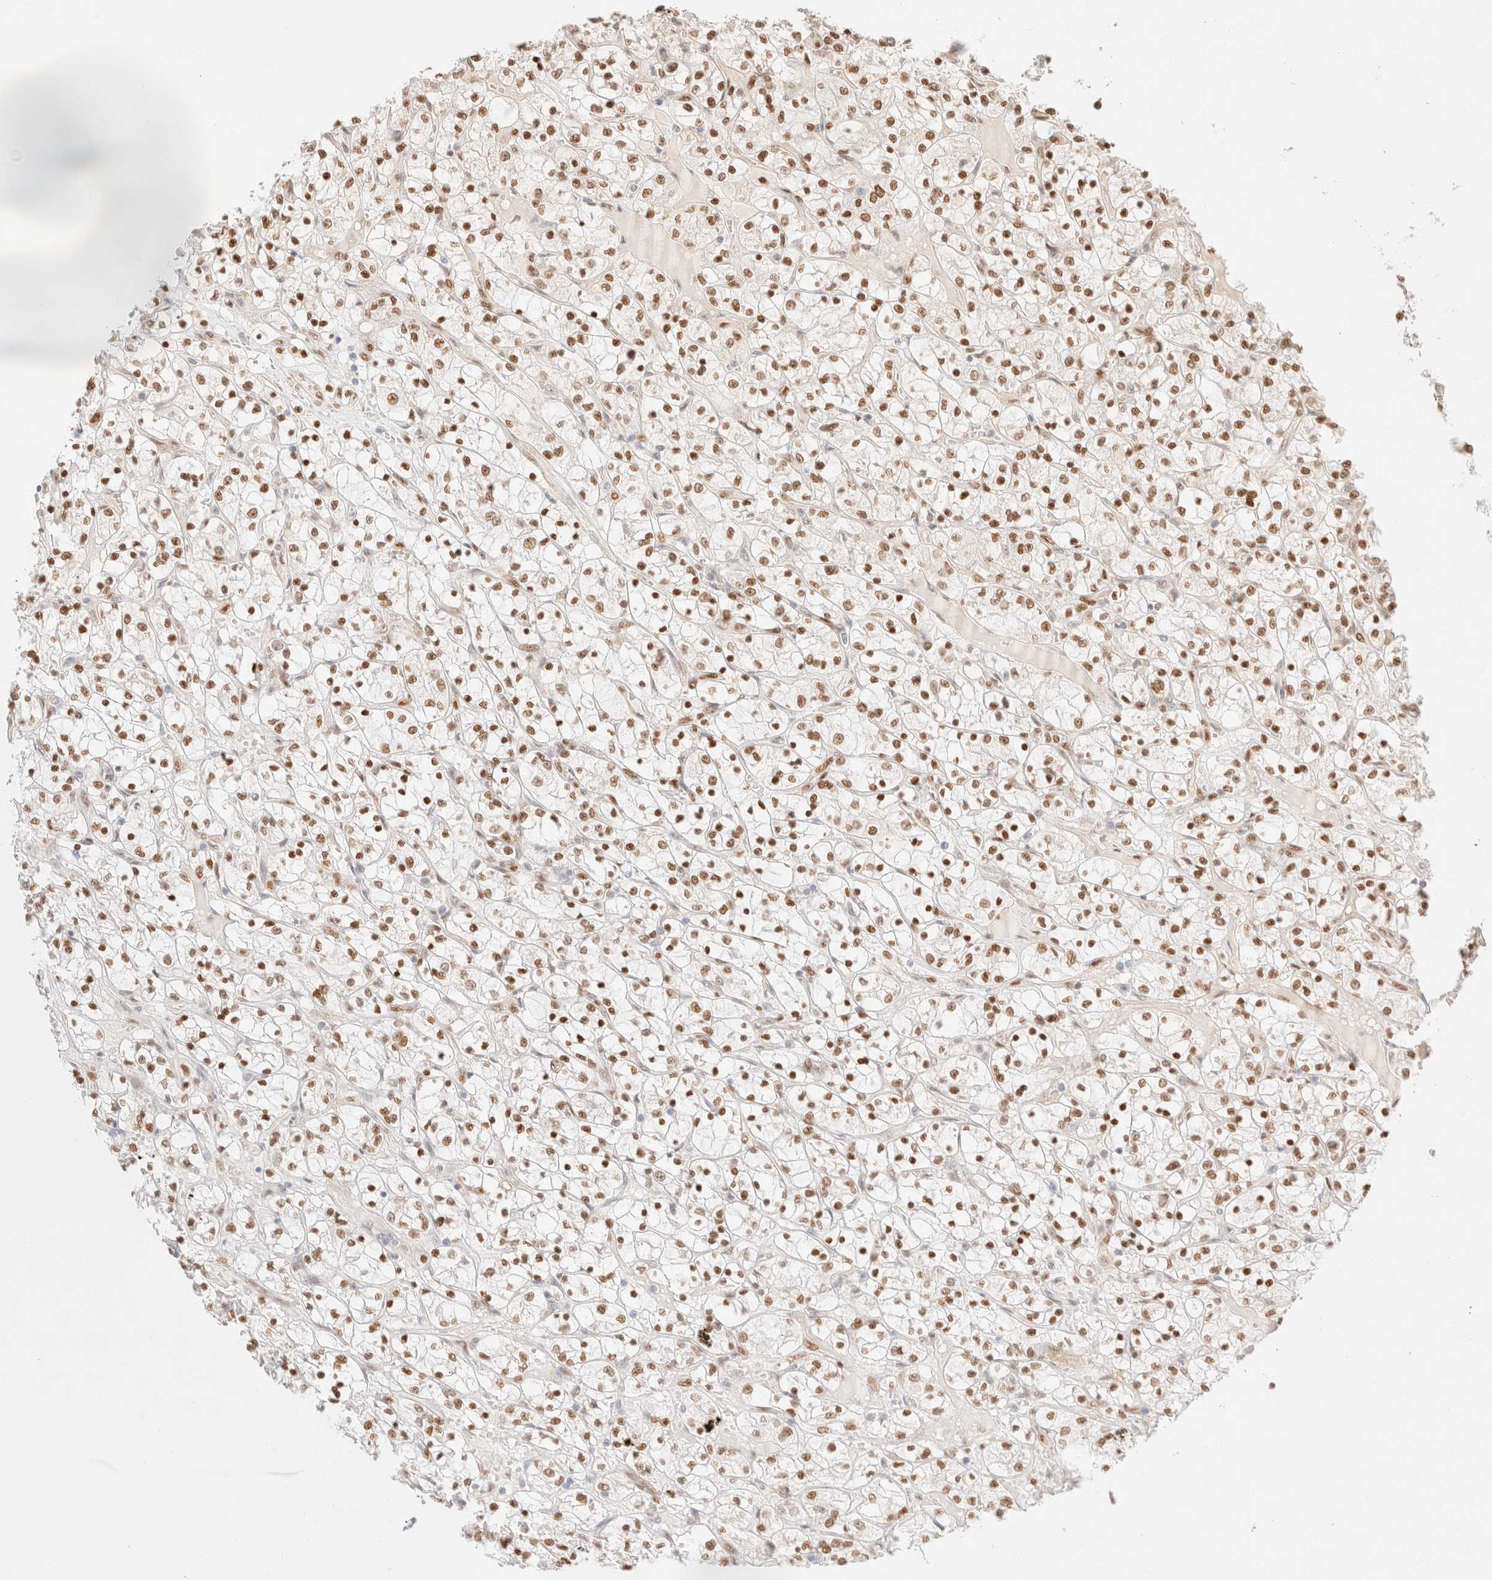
{"staining": {"intensity": "moderate", "quantity": ">75%", "location": "nuclear"}, "tissue": "renal cancer", "cell_type": "Tumor cells", "image_type": "cancer", "snomed": [{"axis": "morphology", "description": "Adenocarcinoma, NOS"}, {"axis": "topography", "description": "Kidney"}], "caption": "The photomicrograph displays immunohistochemical staining of renal cancer (adenocarcinoma). There is moderate nuclear expression is seen in about >75% of tumor cells.", "gene": "ZNF768", "patient": {"sex": "female", "age": 69}}